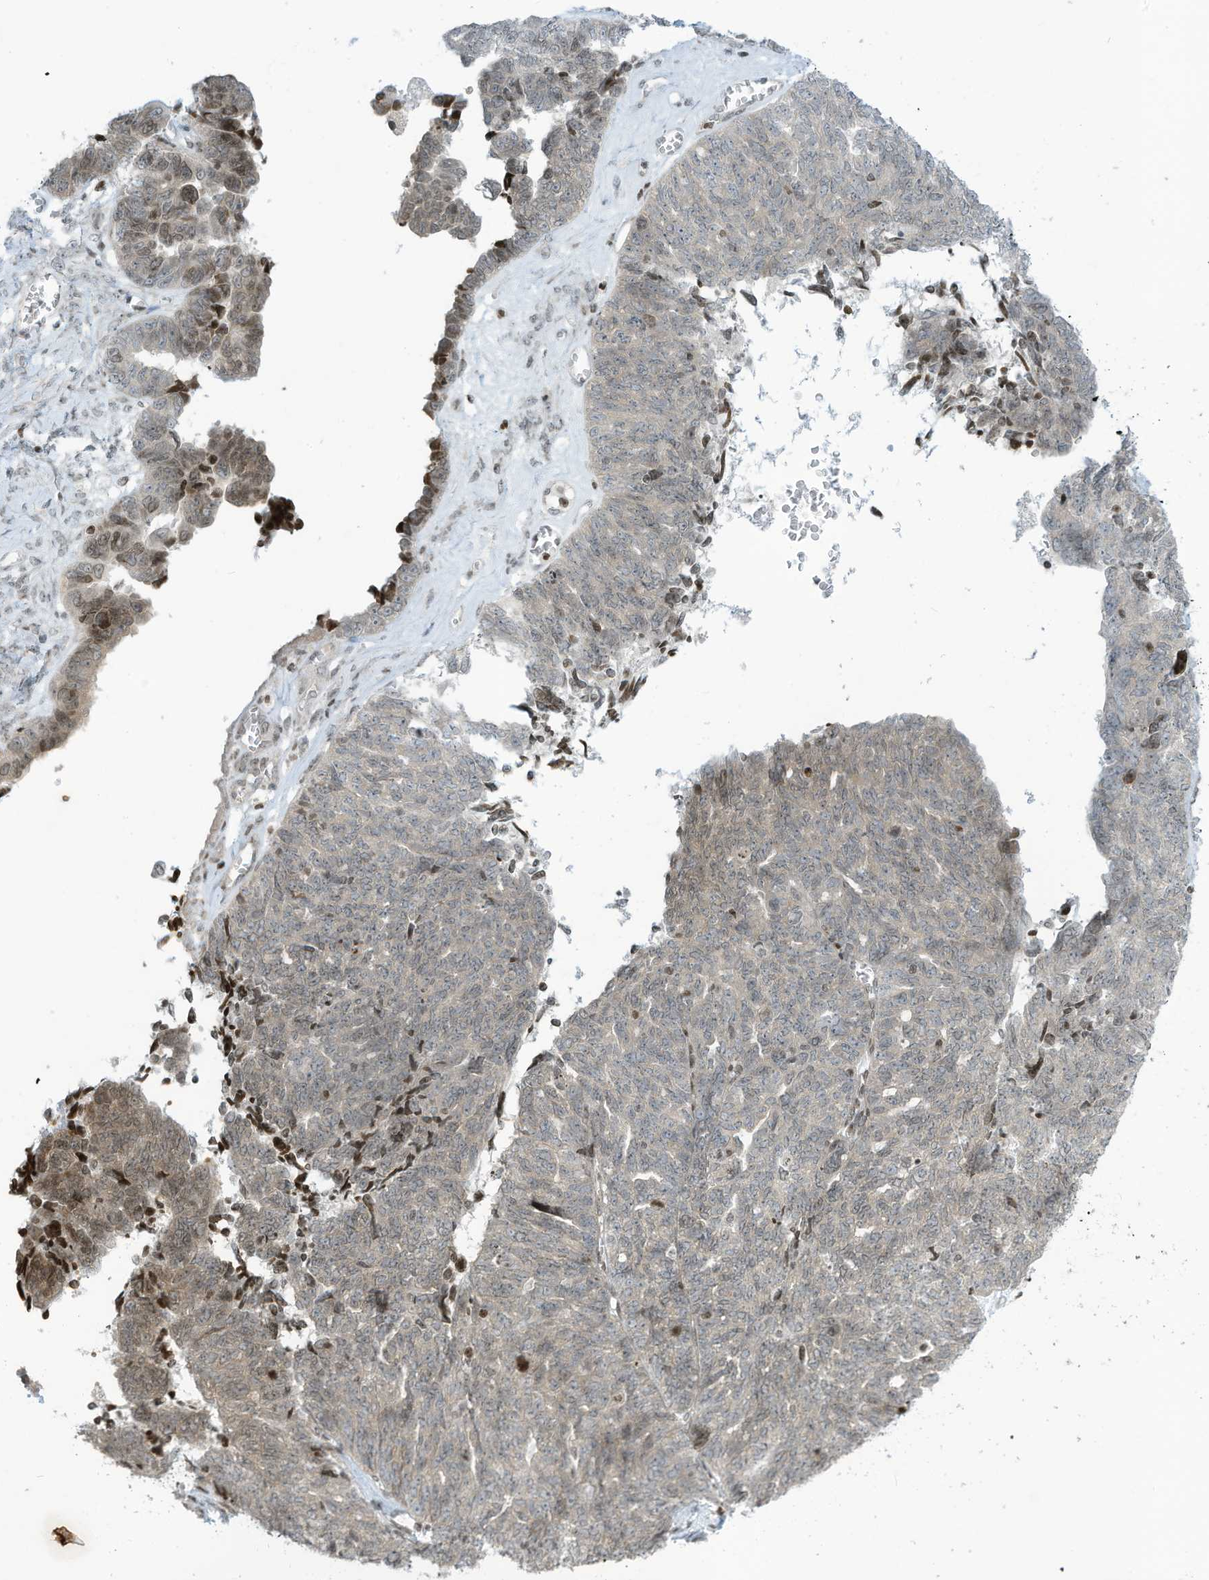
{"staining": {"intensity": "moderate", "quantity": "<25%", "location": "nuclear"}, "tissue": "ovarian cancer", "cell_type": "Tumor cells", "image_type": "cancer", "snomed": [{"axis": "morphology", "description": "Cystadenocarcinoma, serous, NOS"}, {"axis": "topography", "description": "Ovary"}], "caption": "Immunohistochemical staining of ovarian cancer demonstrates low levels of moderate nuclear positivity in about <25% of tumor cells.", "gene": "ADI1", "patient": {"sex": "female", "age": 79}}